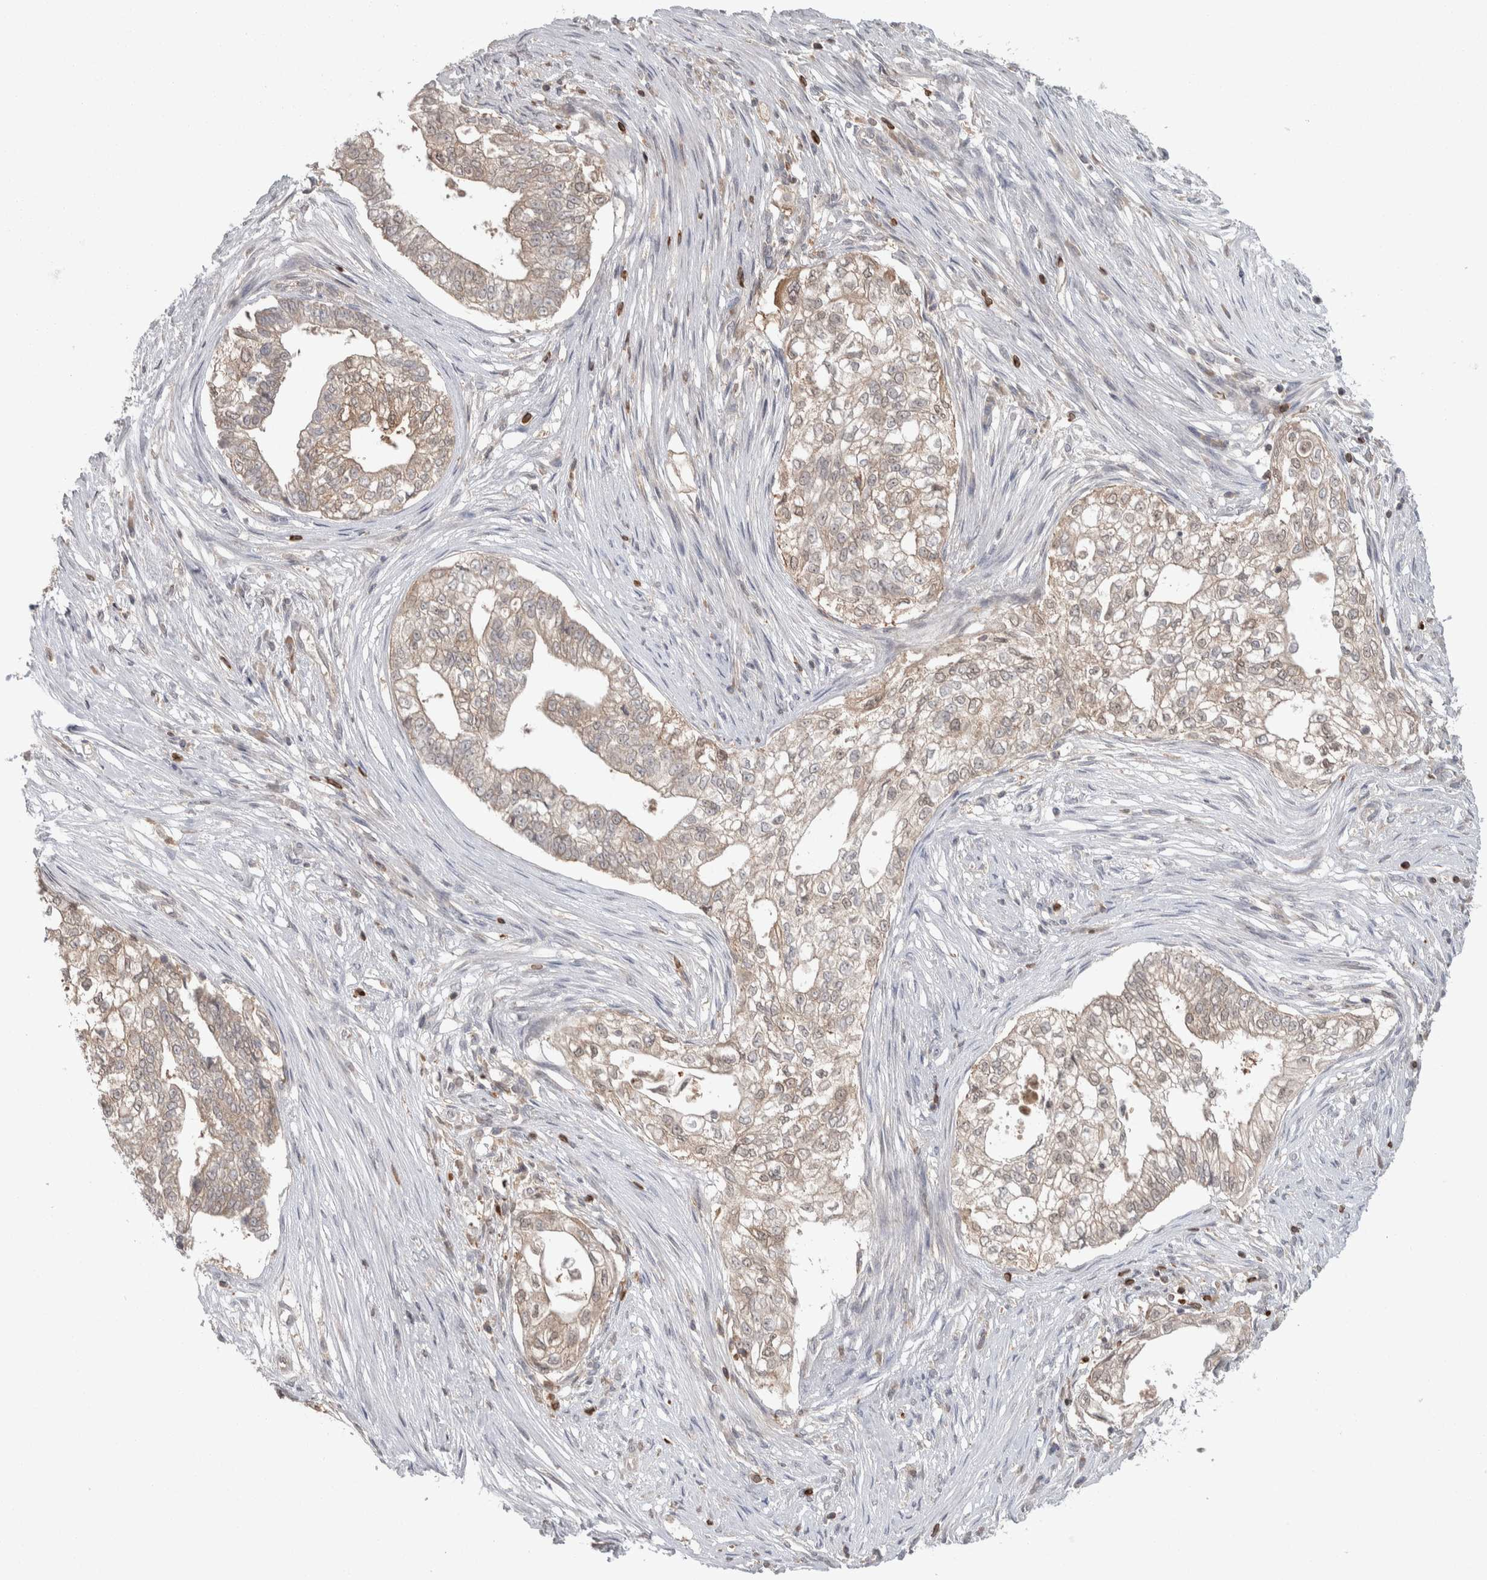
{"staining": {"intensity": "moderate", "quantity": "25%-75%", "location": "cytoplasmic/membranous"}, "tissue": "pancreatic cancer", "cell_type": "Tumor cells", "image_type": "cancer", "snomed": [{"axis": "morphology", "description": "Adenocarcinoma, NOS"}, {"axis": "topography", "description": "Pancreas"}], "caption": "A high-resolution micrograph shows IHC staining of pancreatic cancer (adenocarcinoma), which shows moderate cytoplasmic/membranous positivity in about 25%-75% of tumor cells.", "gene": "HTATIP2", "patient": {"sex": "male", "age": 72}}